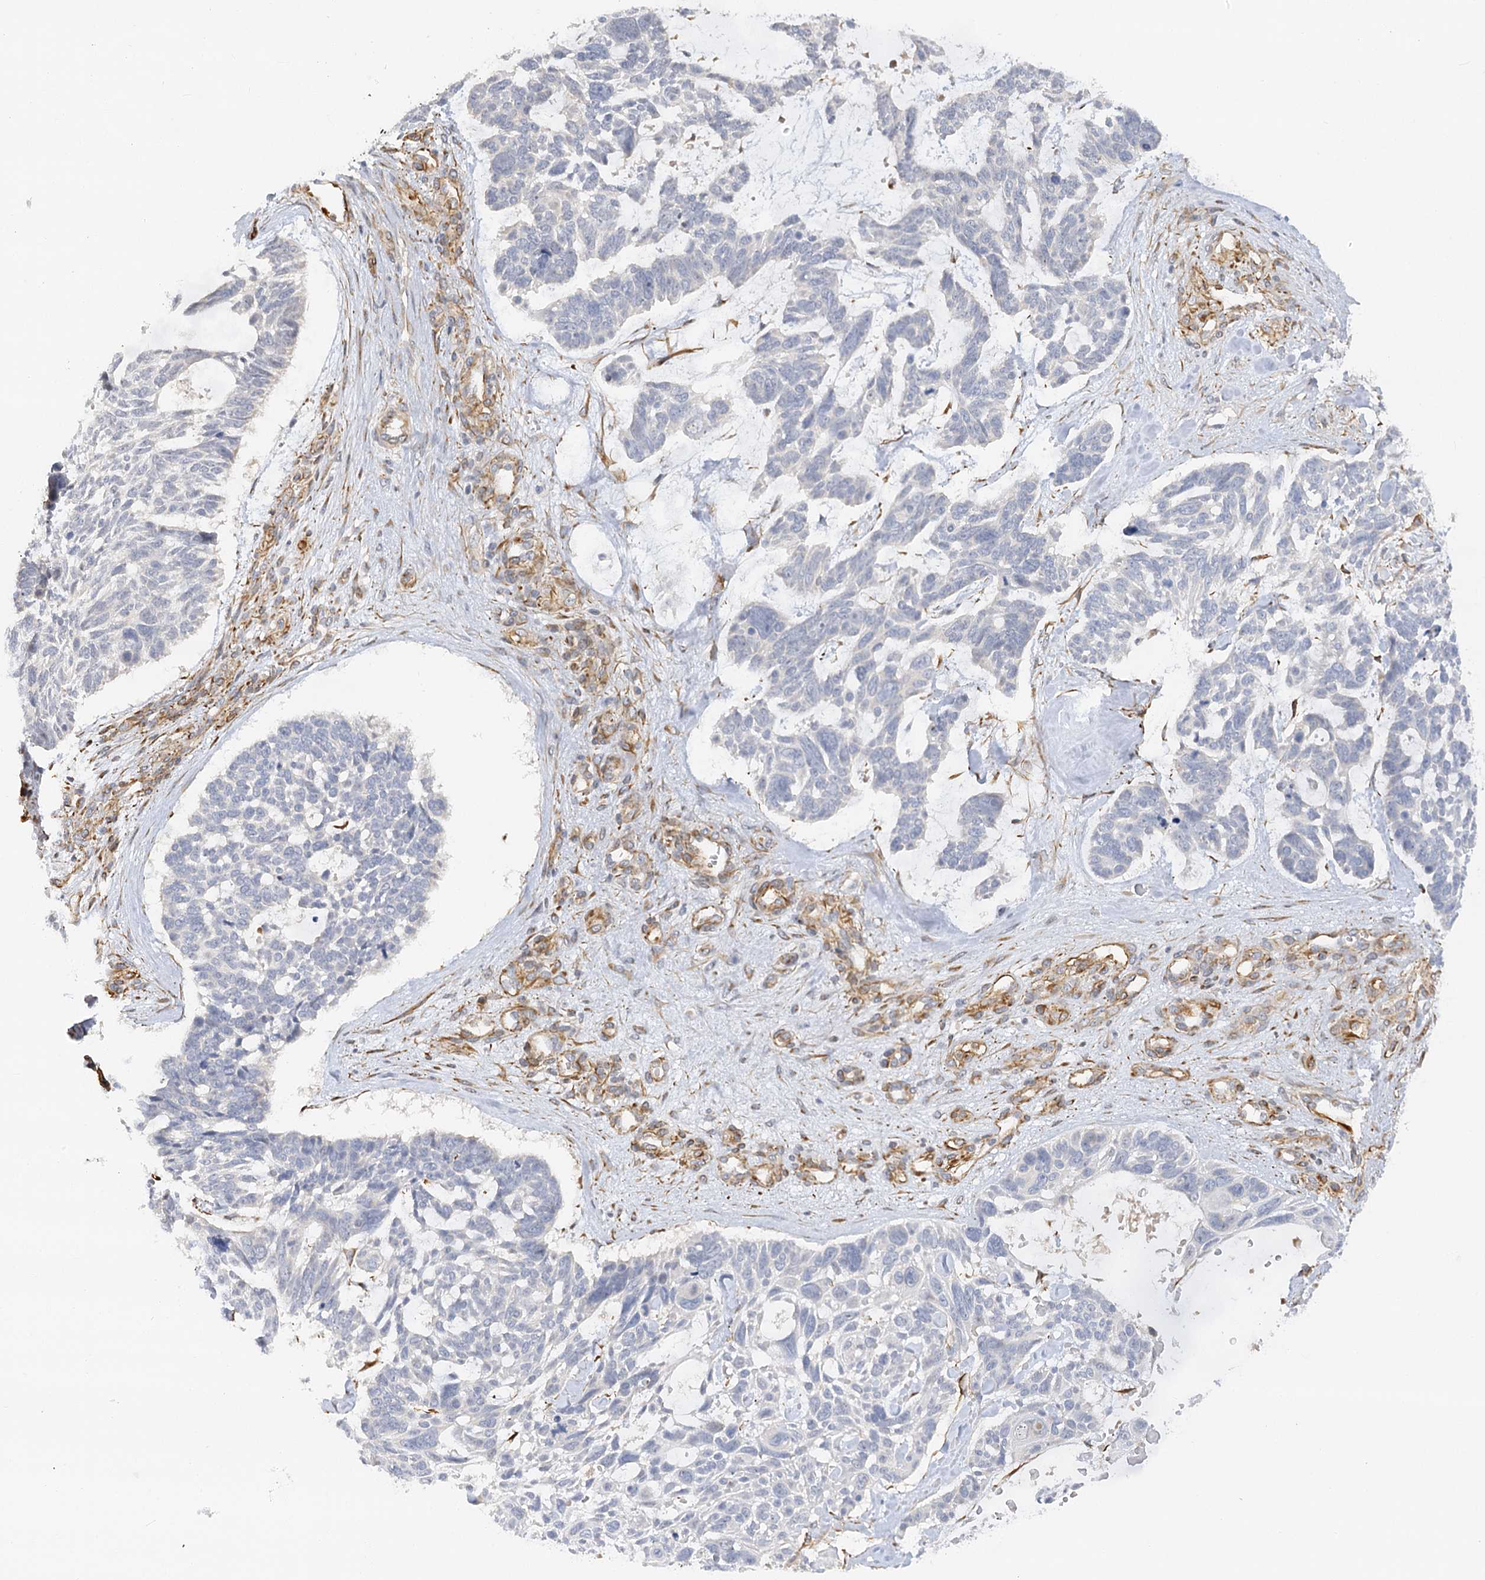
{"staining": {"intensity": "negative", "quantity": "none", "location": "none"}, "tissue": "skin cancer", "cell_type": "Tumor cells", "image_type": "cancer", "snomed": [{"axis": "morphology", "description": "Basal cell carcinoma"}, {"axis": "topography", "description": "Skin"}], "caption": "High magnification brightfield microscopy of skin cancer stained with DAB (3,3'-diaminobenzidine) (brown) and counterstained with hematoxylin (blue): tumor cells show no significant positivity. Brightfield microscopy of IHC stained with DAB (3,3'-diaminobenzidine) (brown) and hematoxylin (blue), captured at high magnification.", "gene": "NELL2", "patient": {"sex": "male", "age": 88}}